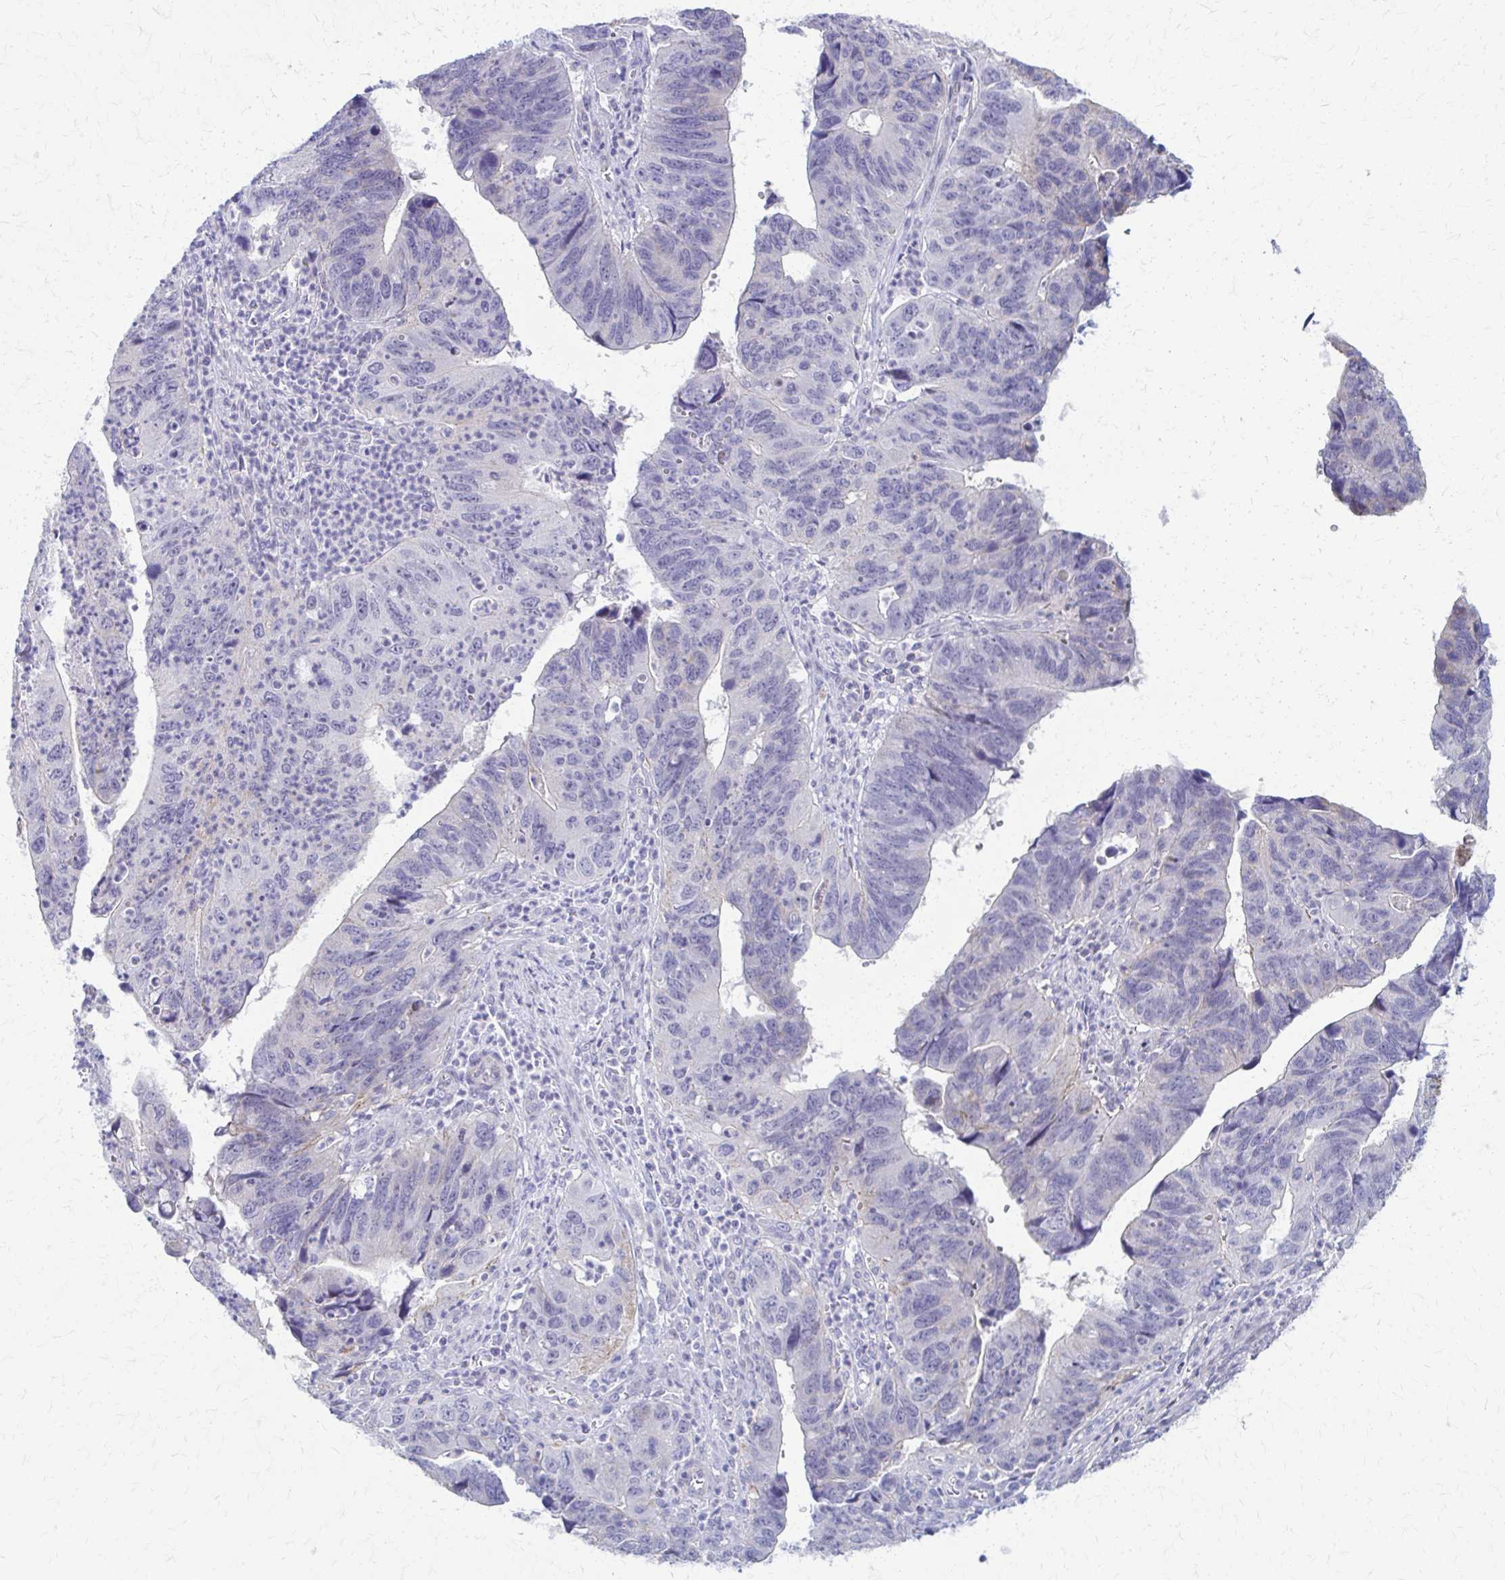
{"staining": {"intensity": "negative", "quantity": "none", "location": "none"}, "tissue": "stomach cancer", "cell_type": "Tumor cells", "image_type": "cancer", "snomed": [{"axis": "morphology", "description": "Adenocarcinoma, NOS"}, {"axis": "topography", "description": "Stomach"}], "caption": "Tumor cells are negative for protein expression in human stomach cancer.", "gene": "RHOBTB2", "patient": {"sex": "male", "age": 59}}